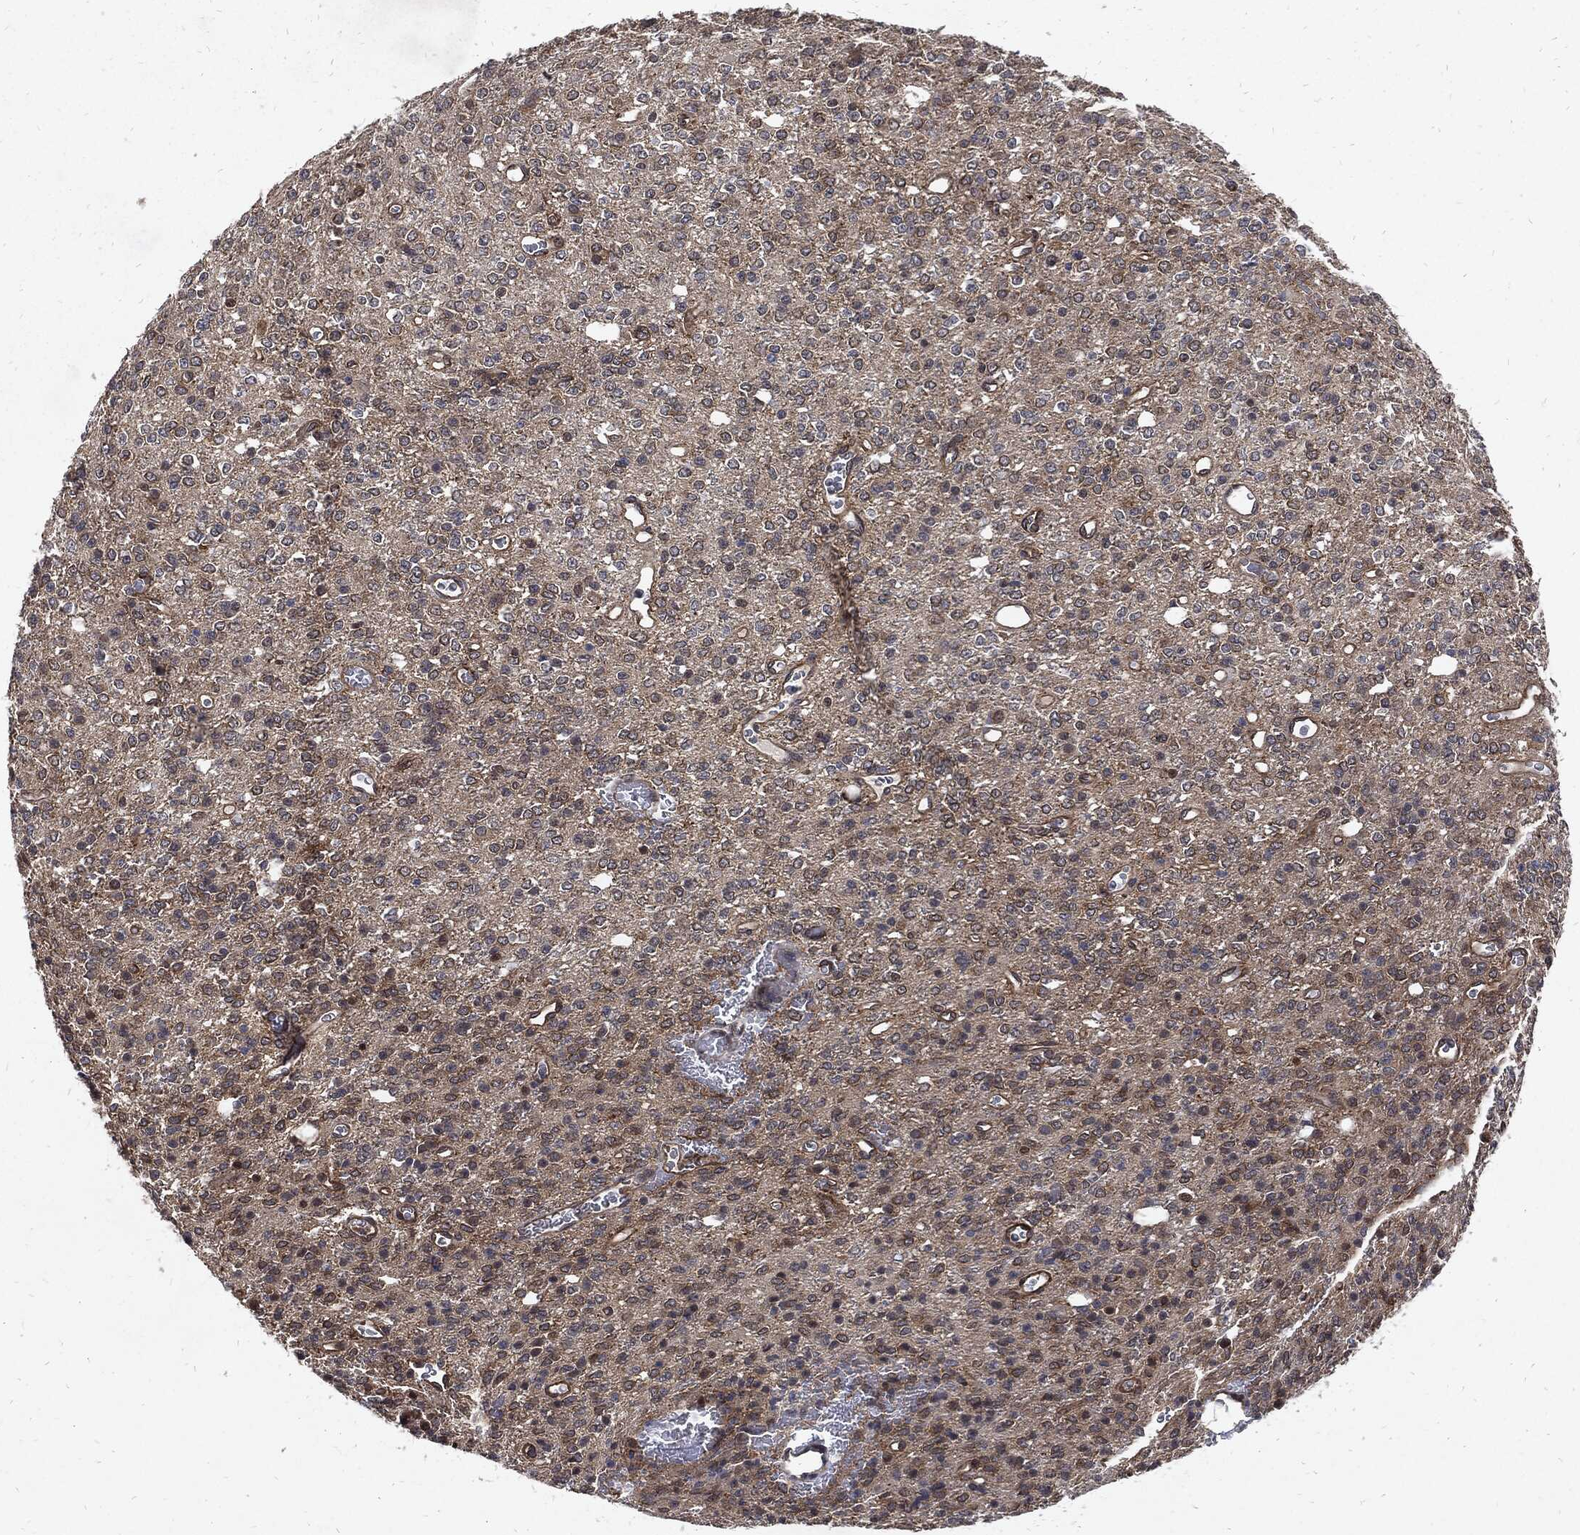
{"staining": {"intensity": "moderate", "quantity": "<25%", "location": "cytoplasmic/membranous"}, "tissue": "glioma", "cell_type": "Tumor cells", "image_type": "cancer", "snomed": [{"axis": "morphology", "description": "Glioma, malignant, Low grade"}, {"axis": "topography", "description": "Brain"}], "caption": "DAB immunohistochemical staining of glioma reveals moderate cytoplasmic/membranous protein positivity in approximately <25% of tumor cells.", "gene": "DCTN1", "patient": {"sex": "female", "age": 45}}